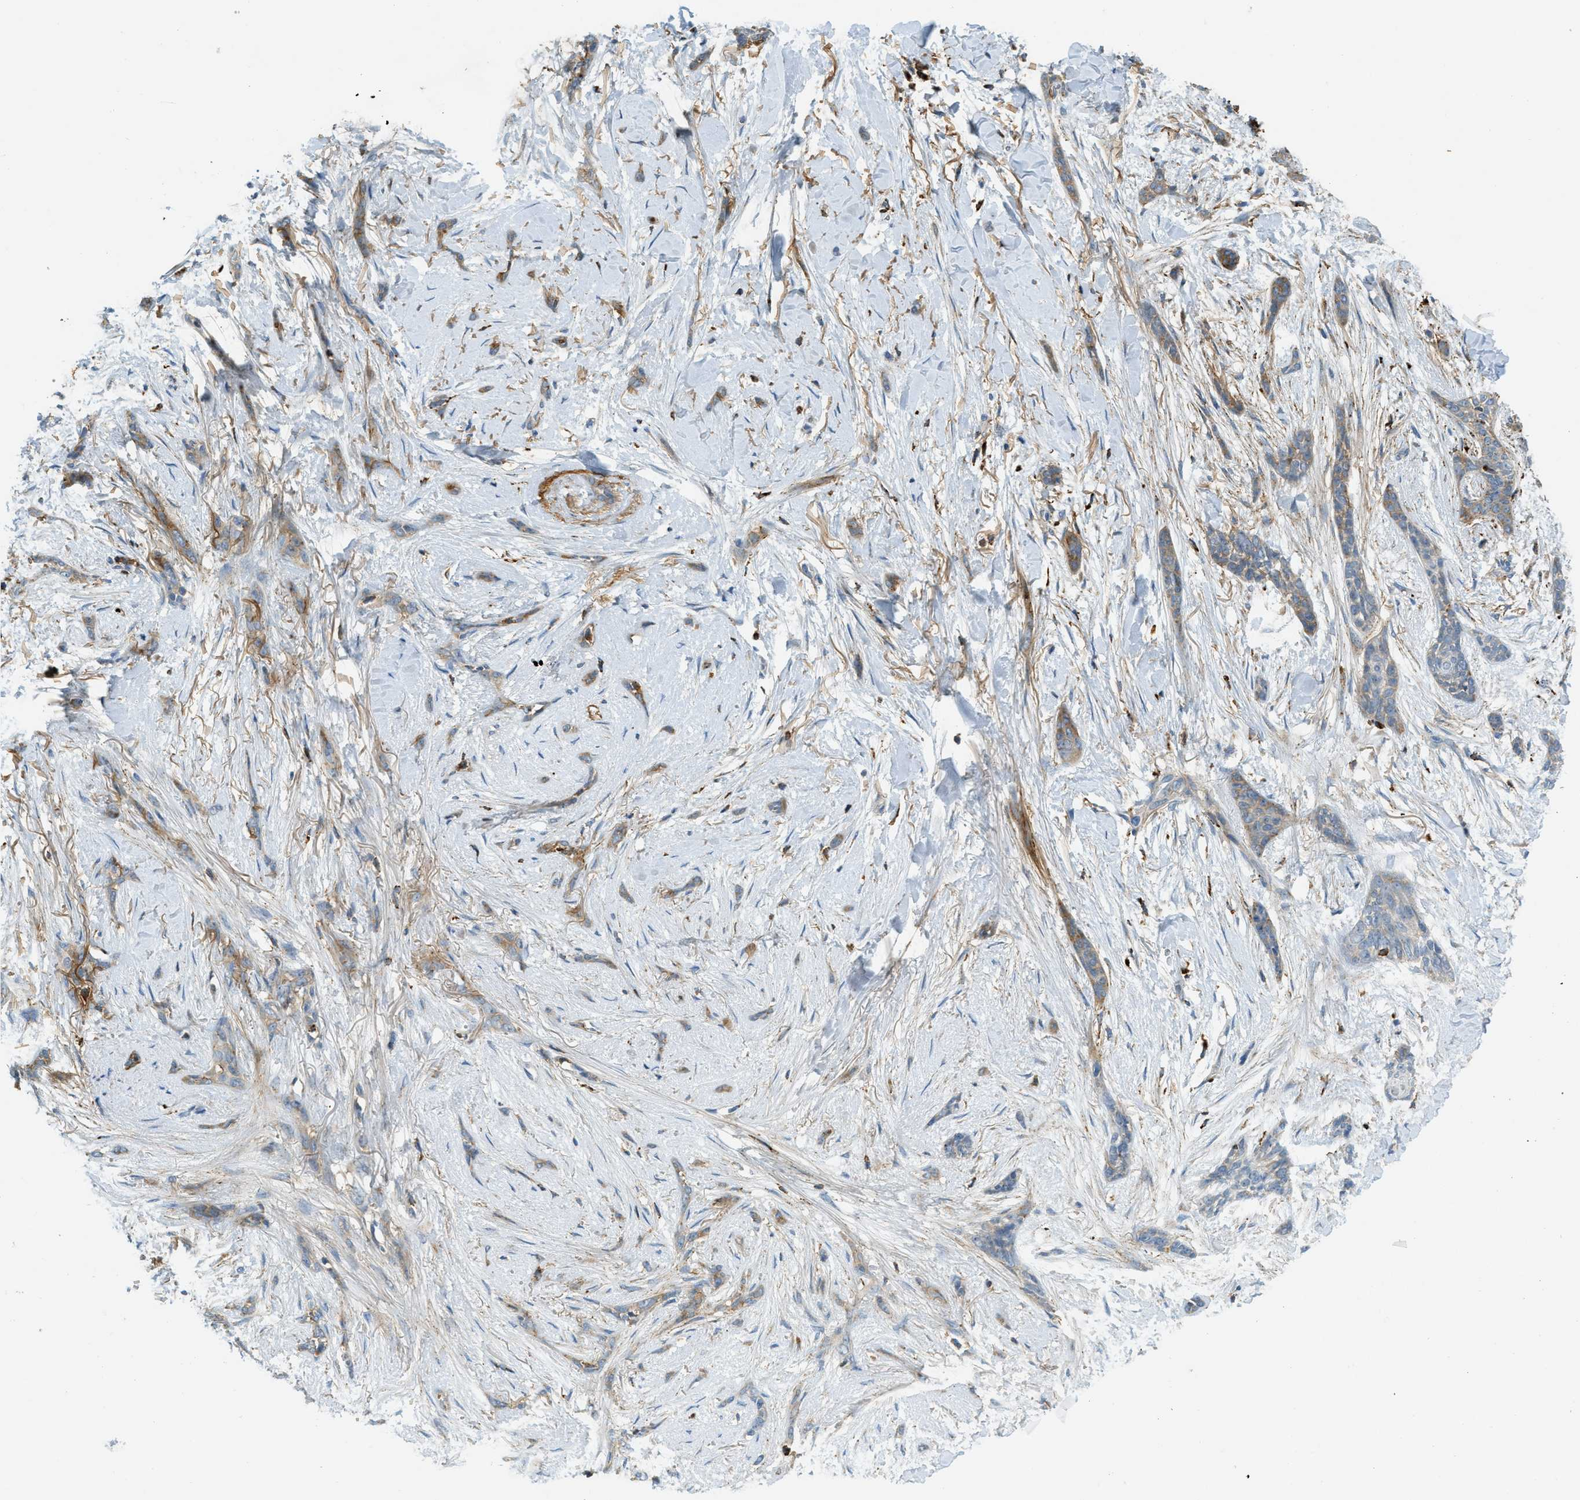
{"staining": {"intensity": "moderate", "quantity": "25%-75%", "location": "cytoplasmic/membranous"}, "tissue": "skin cancer", "cell_type": "Tumor cells", "image_type": "cancer", "snomed": [{"axis": "morphology", "description": "Basal cell carcinoma"}, {"axis": "morphology", "description": "Adnexal tumor, benign"}, {"axis": "topography", "description": "Skin"}], "caption": "Immunohistochemical staining of basal cell carcinoma (skin) shows medium levels of moderate cytoplasmic/membranous protein staining in approximately 25%-75% of tumor cells.", "gene": "PLBD2", "patient": {"sex": "female", "age": 42}}